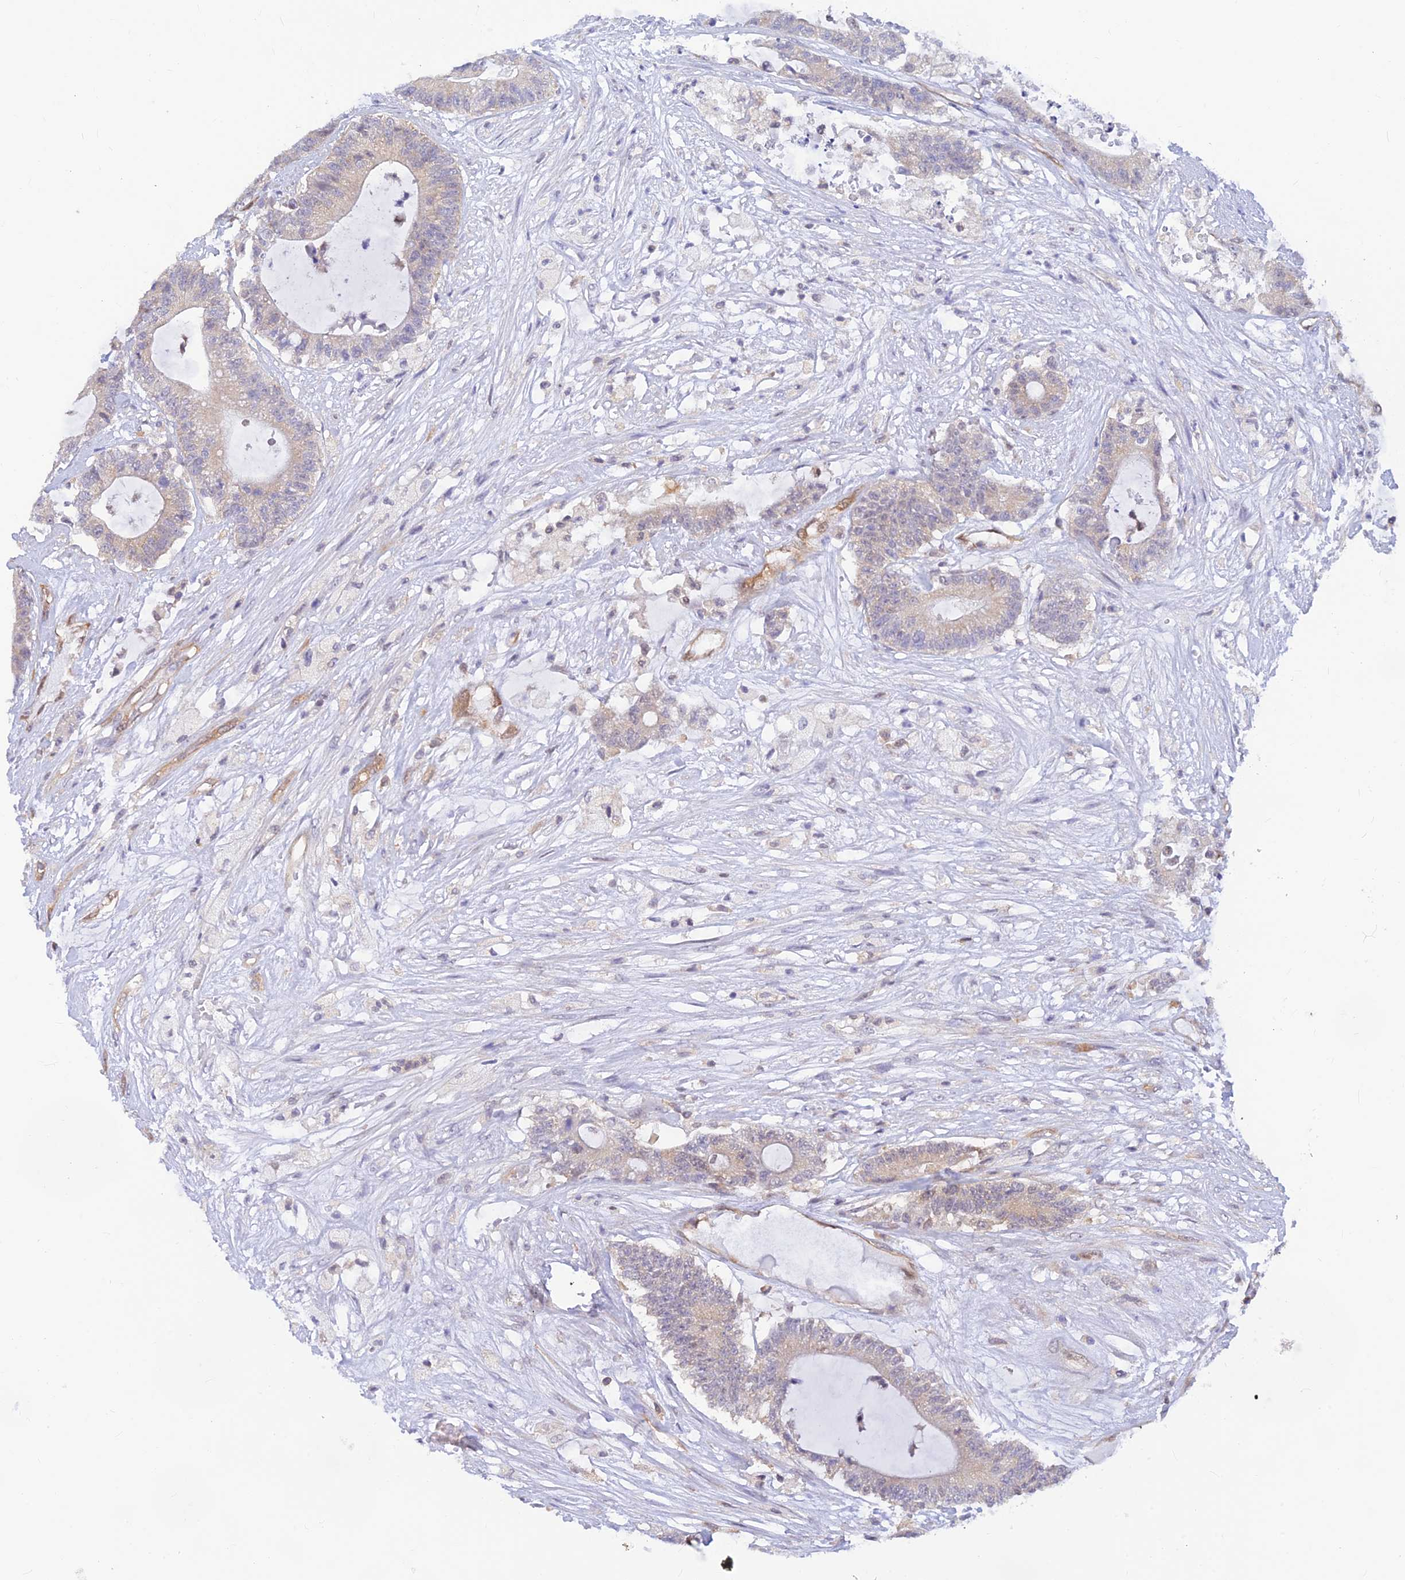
{"staining": {"intensity": "weak", "quantity": "25%-75%", "location": "cytoplasmic/membranous"}, "tissue": "colorectal cancer", "cell_type": "Tumor cells", "image_type": "cancer", "snomed": [{"axis": "morphology", "description": "Adenocarcinoma, NOS"}, {"axis": "topography", "description": "Colon"}], "caption": "Immunohistochemistry (IHC) micrograph of neoplastic tissue: colorectal cancer stained using immunohistochemistry (IHC) reveals low levels of weak protein expression localized specifically in the cytoplasmic/membranous of tumor cells, appearing as a cytoplasmic/membranous brown color.", "gene": "LYSMD2", "patient": {"sex": "female", "age": 84}}